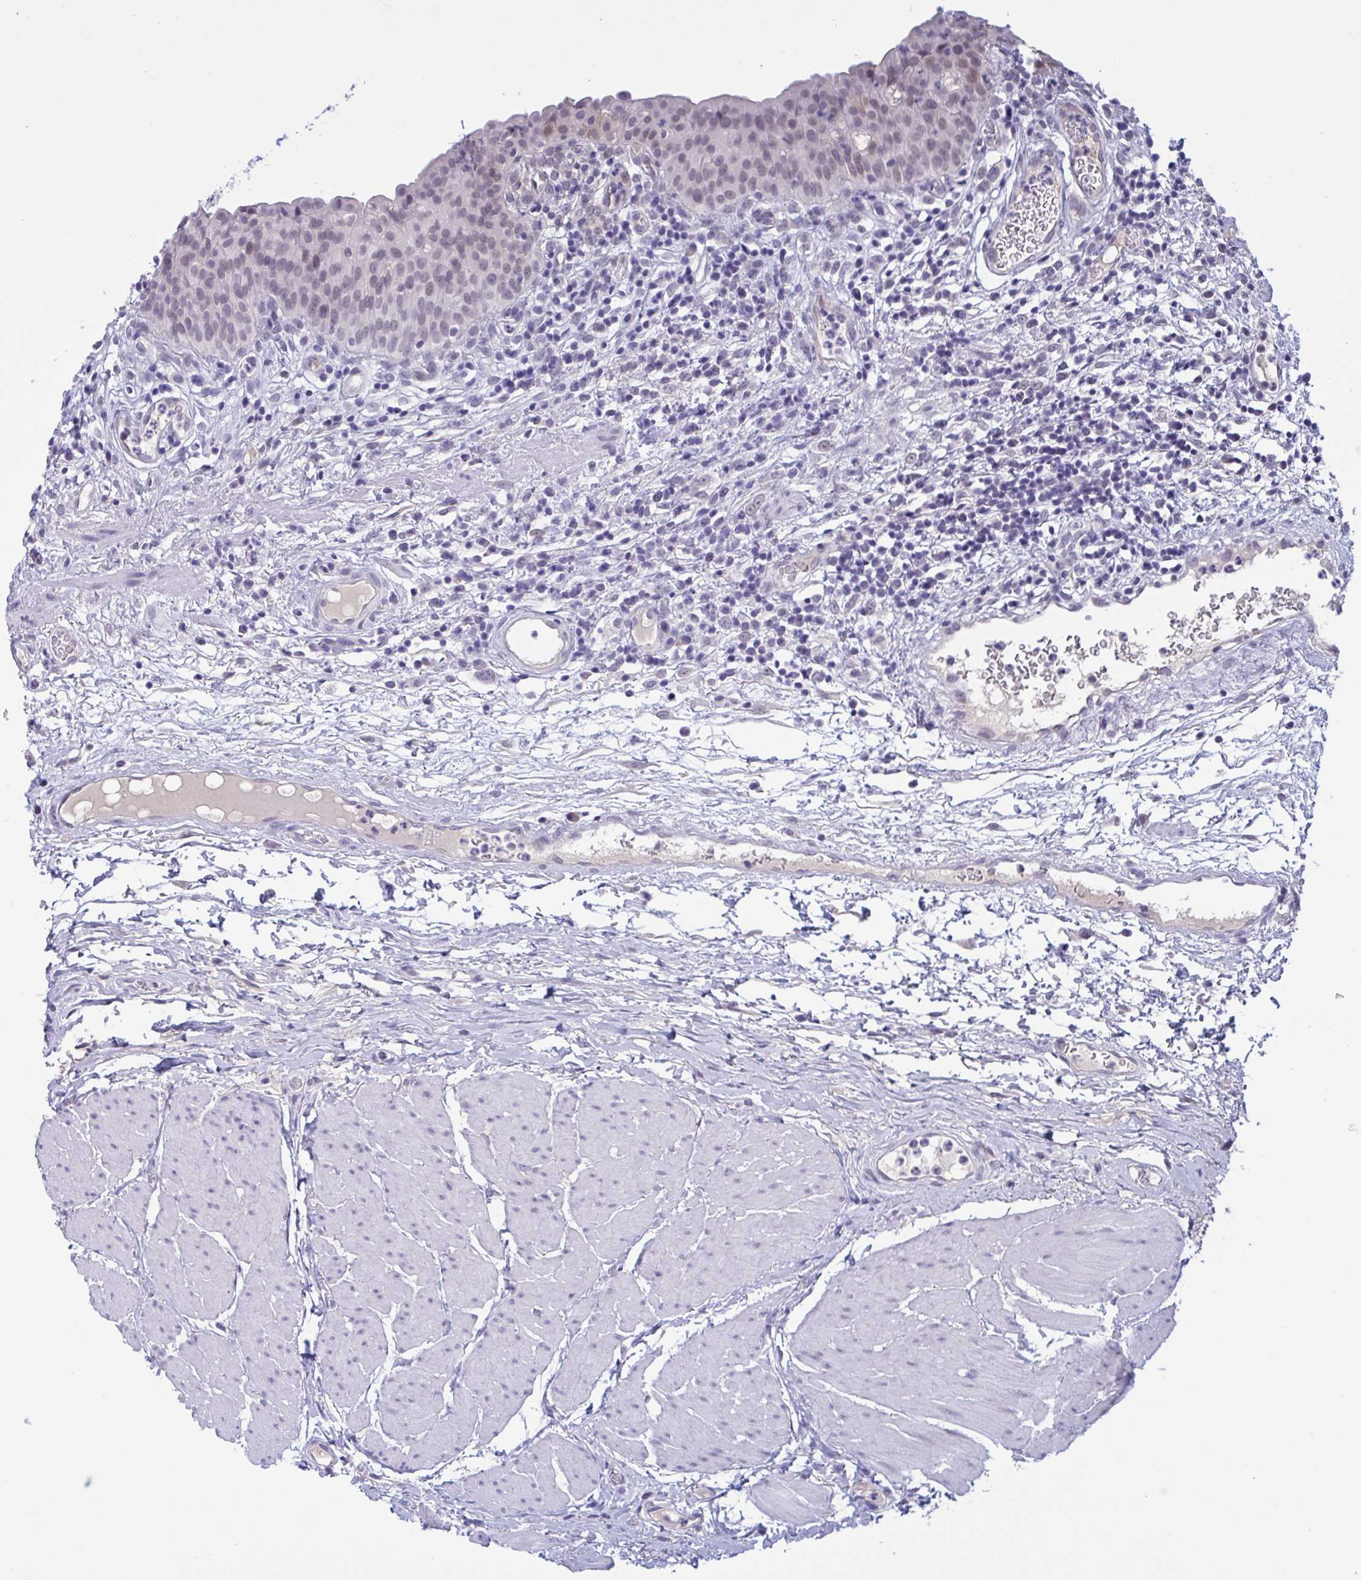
{"staining": {"intensity": "weak", "quantity": "25%-75%", "location": "cytoplasmic/membranous"}, "tissue": "urinary bladder", "cell_type": "Urothelial cells", "image_type": "normal", "snomed": [{"axis": "morphology", "description": "Normal tissue, NOS"}, {"axis": "morphology", "description": "Inflammation, NOS"}, {"axis": "topography", "description": "Urinary bladder"}], "caption": "Immunohistochemistry (IHC) histopathology image of unremarkable human urinary bladder stained for a protein (brown), which exhibits low levels of weak cytoplasmic/membranous expression in approximately 25%-75% of urothelial cells.", "gene": "SERPINB13", "patient": {"sex": "male", "age": 57}}